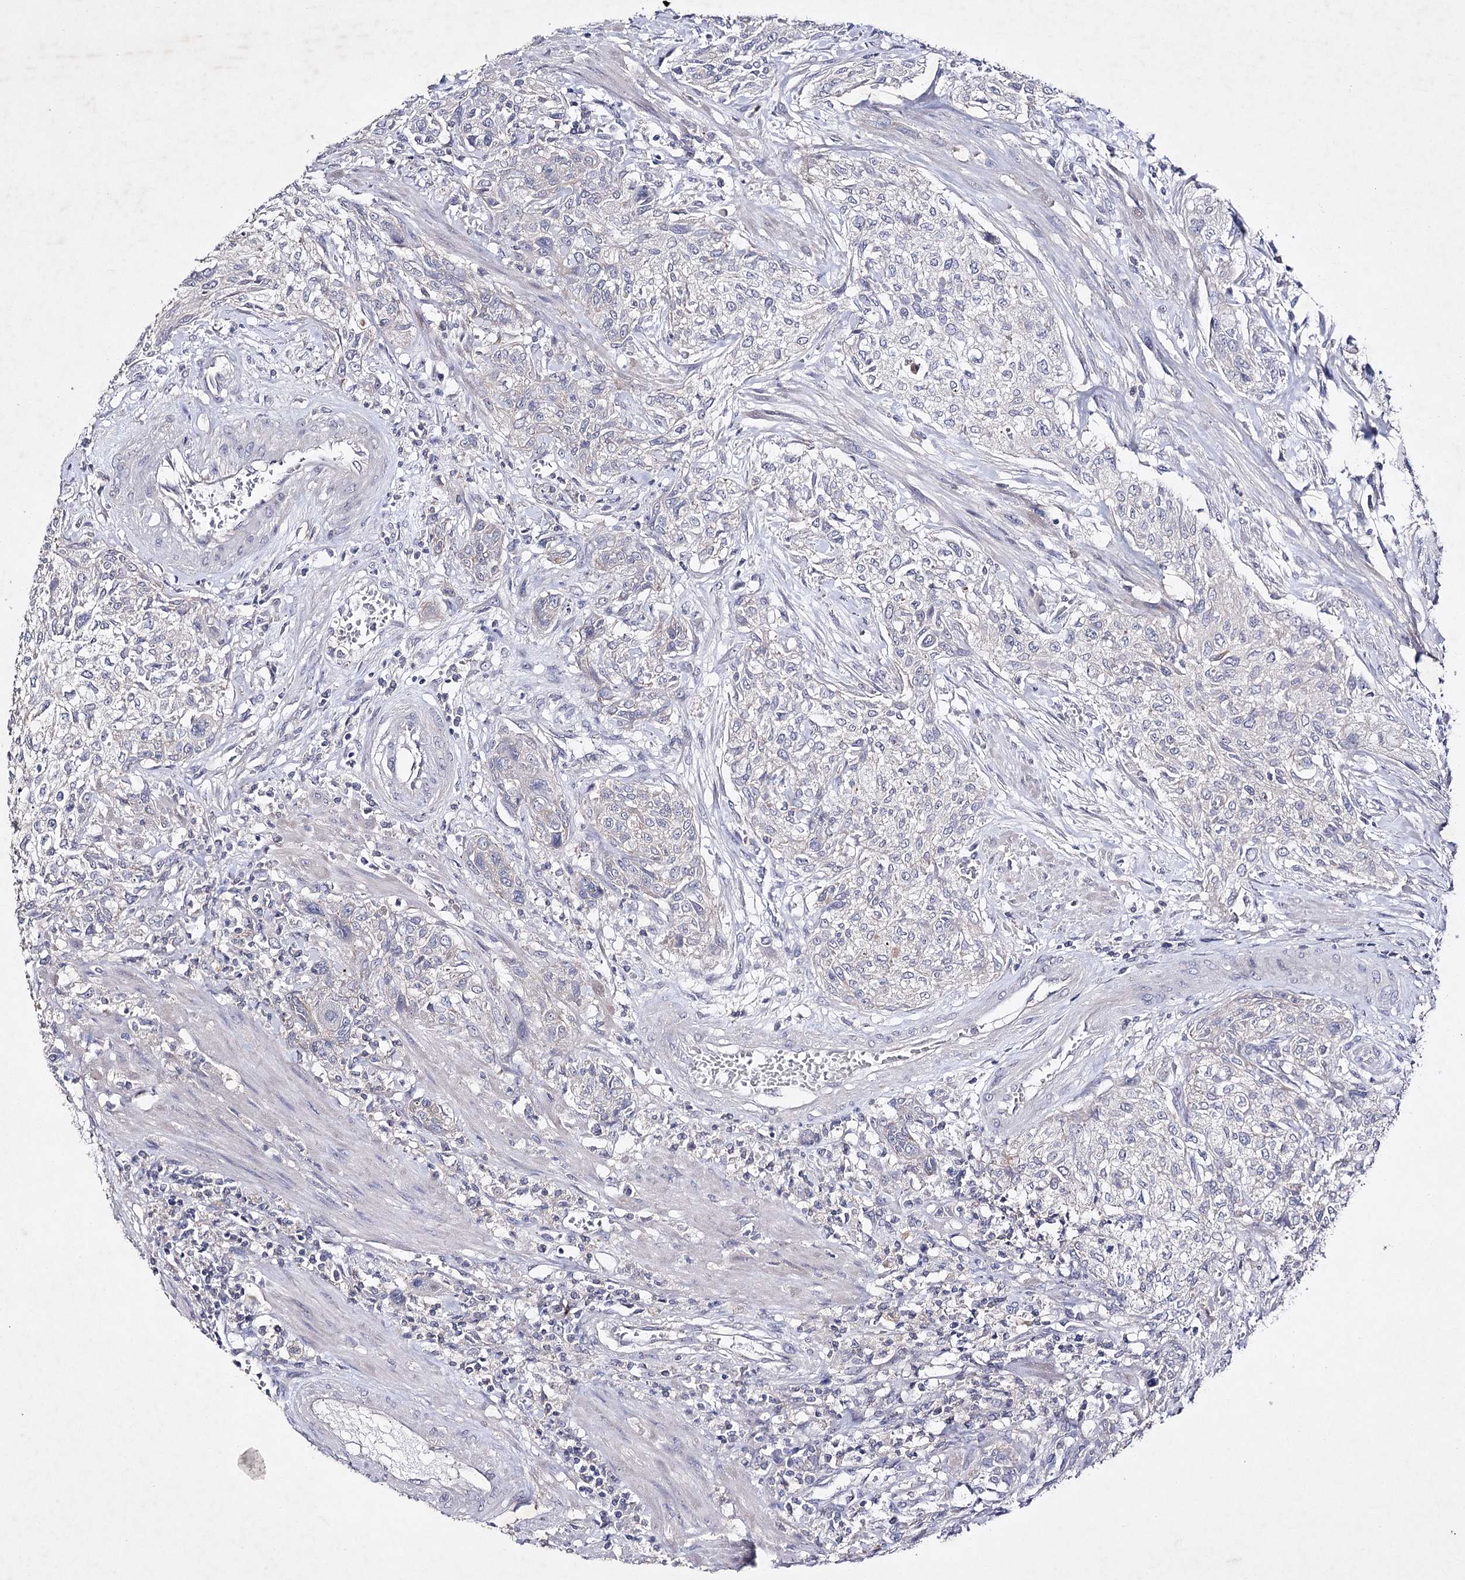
{"staining": {"intensity": "negative", "quantity": "none", "location": "none"}, "tissue": "urothelial cancer", "cell_type": "Tumor cells", "image_type": "cancer", "snomed": [{"axis": "morphology", "description": "Normal tissue, NOS"}, {"axis": "morphology", "description": "Urothelial carcinoma, NOS"}, {"axis": "topography", "description": "Urinary bladder"}, {"axis": "topography", "description": "Peripheral nerve tissue"}], "caption": "The immunohistochemistry histopathology image has no significant positivity in tumor cells of transitional cell carcinoma tissue.", "gene": "COX15", "patient": {"sex": "male", "age": 35}}